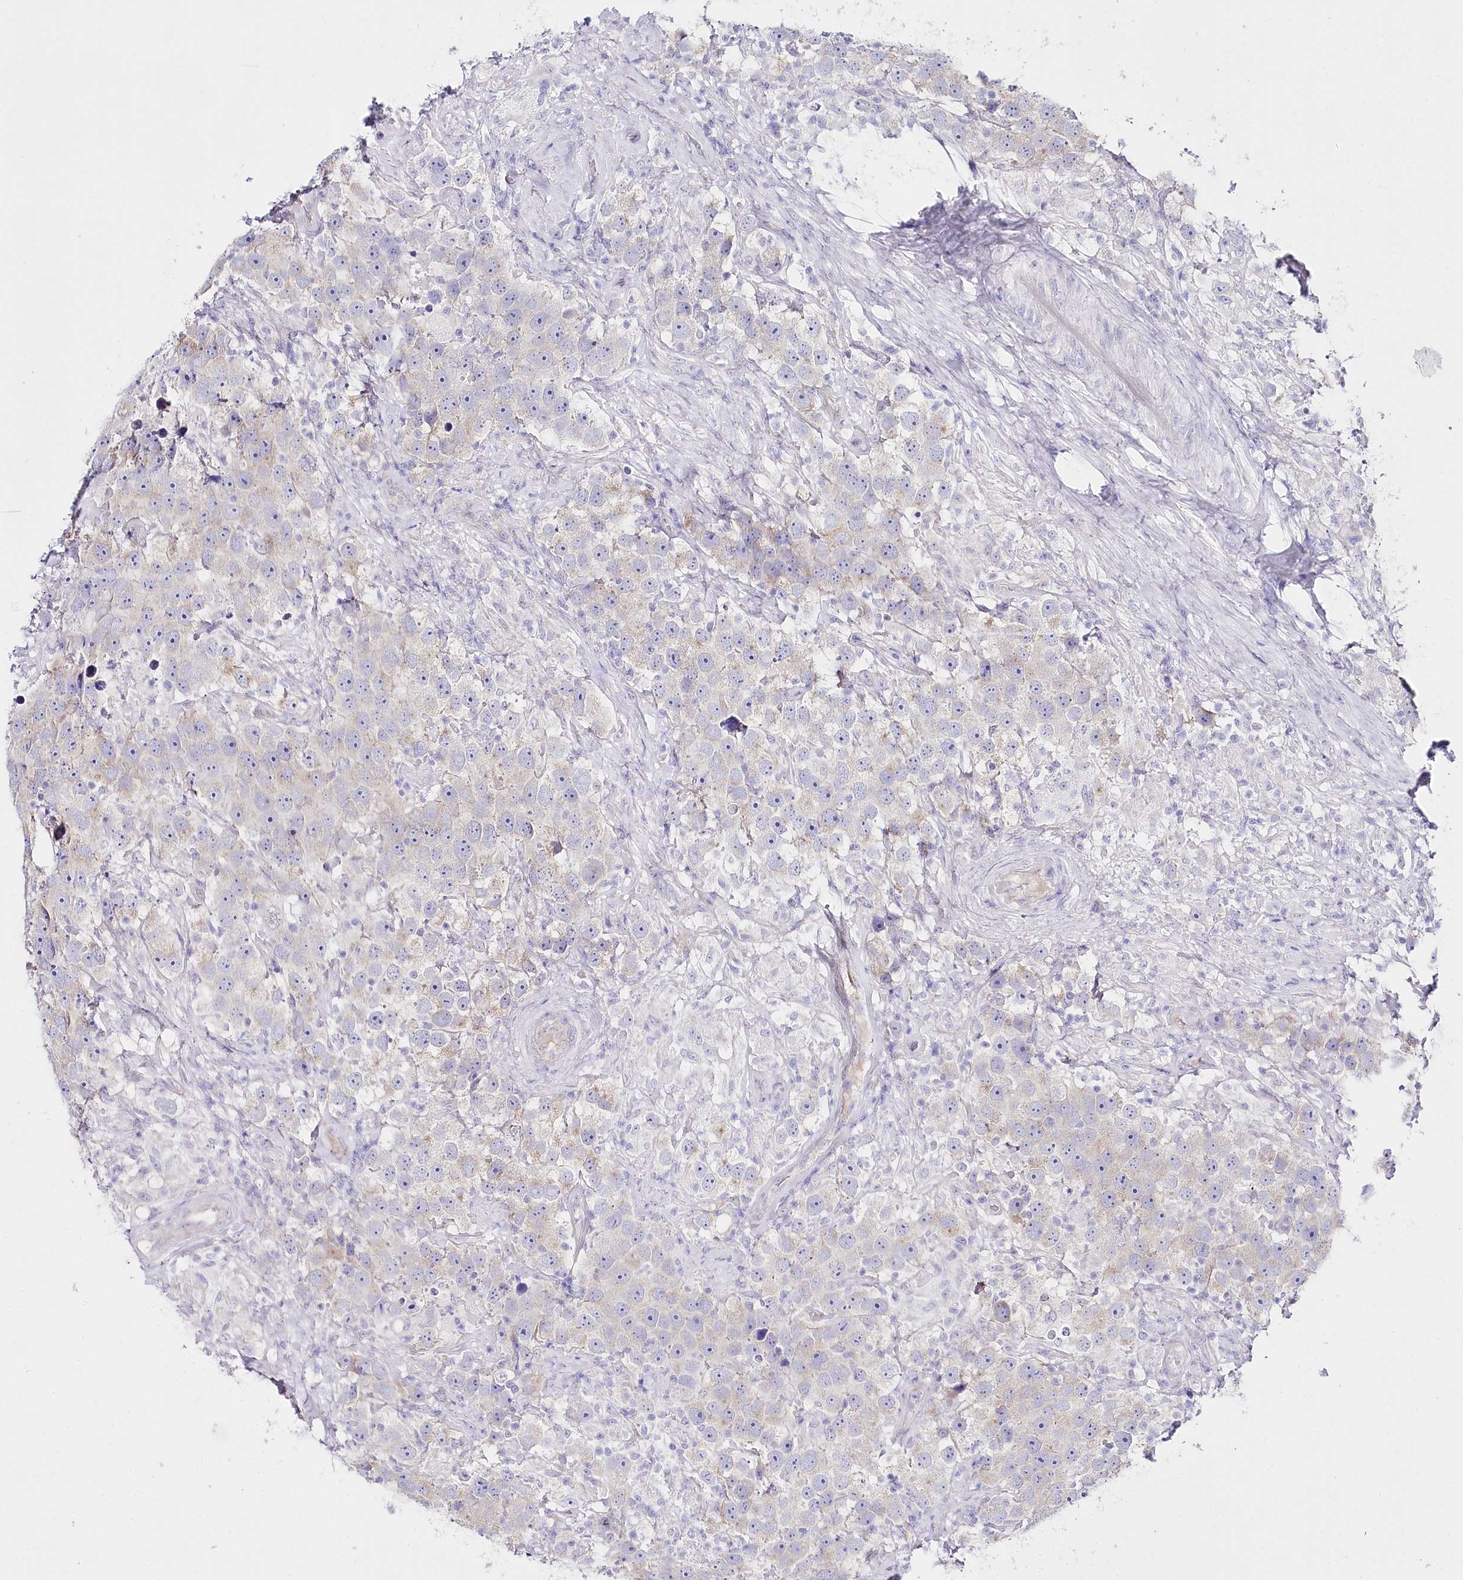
{"staining": {"intensity": "negative", "quantity": "none", "location": "none"}, "tissue": "testis cancer", "cell_type": "Tumor cells", "image_type": "cancer", "snomed": [{"axis": "morphology", "description": "Seminoma, NOS"}, {"axis": "topography", "description": "Testis"}], "caption": "IHC histopathology image of neoplastic tissue: human seminoma (testis) stained with DAB shows no significant protein expression in tumor cells. (DAB immunohistochemistry (IHC) with hematoxylin counter stain).", "gene": "CSN3", "patient": {"sex": "male", "age": 49}}